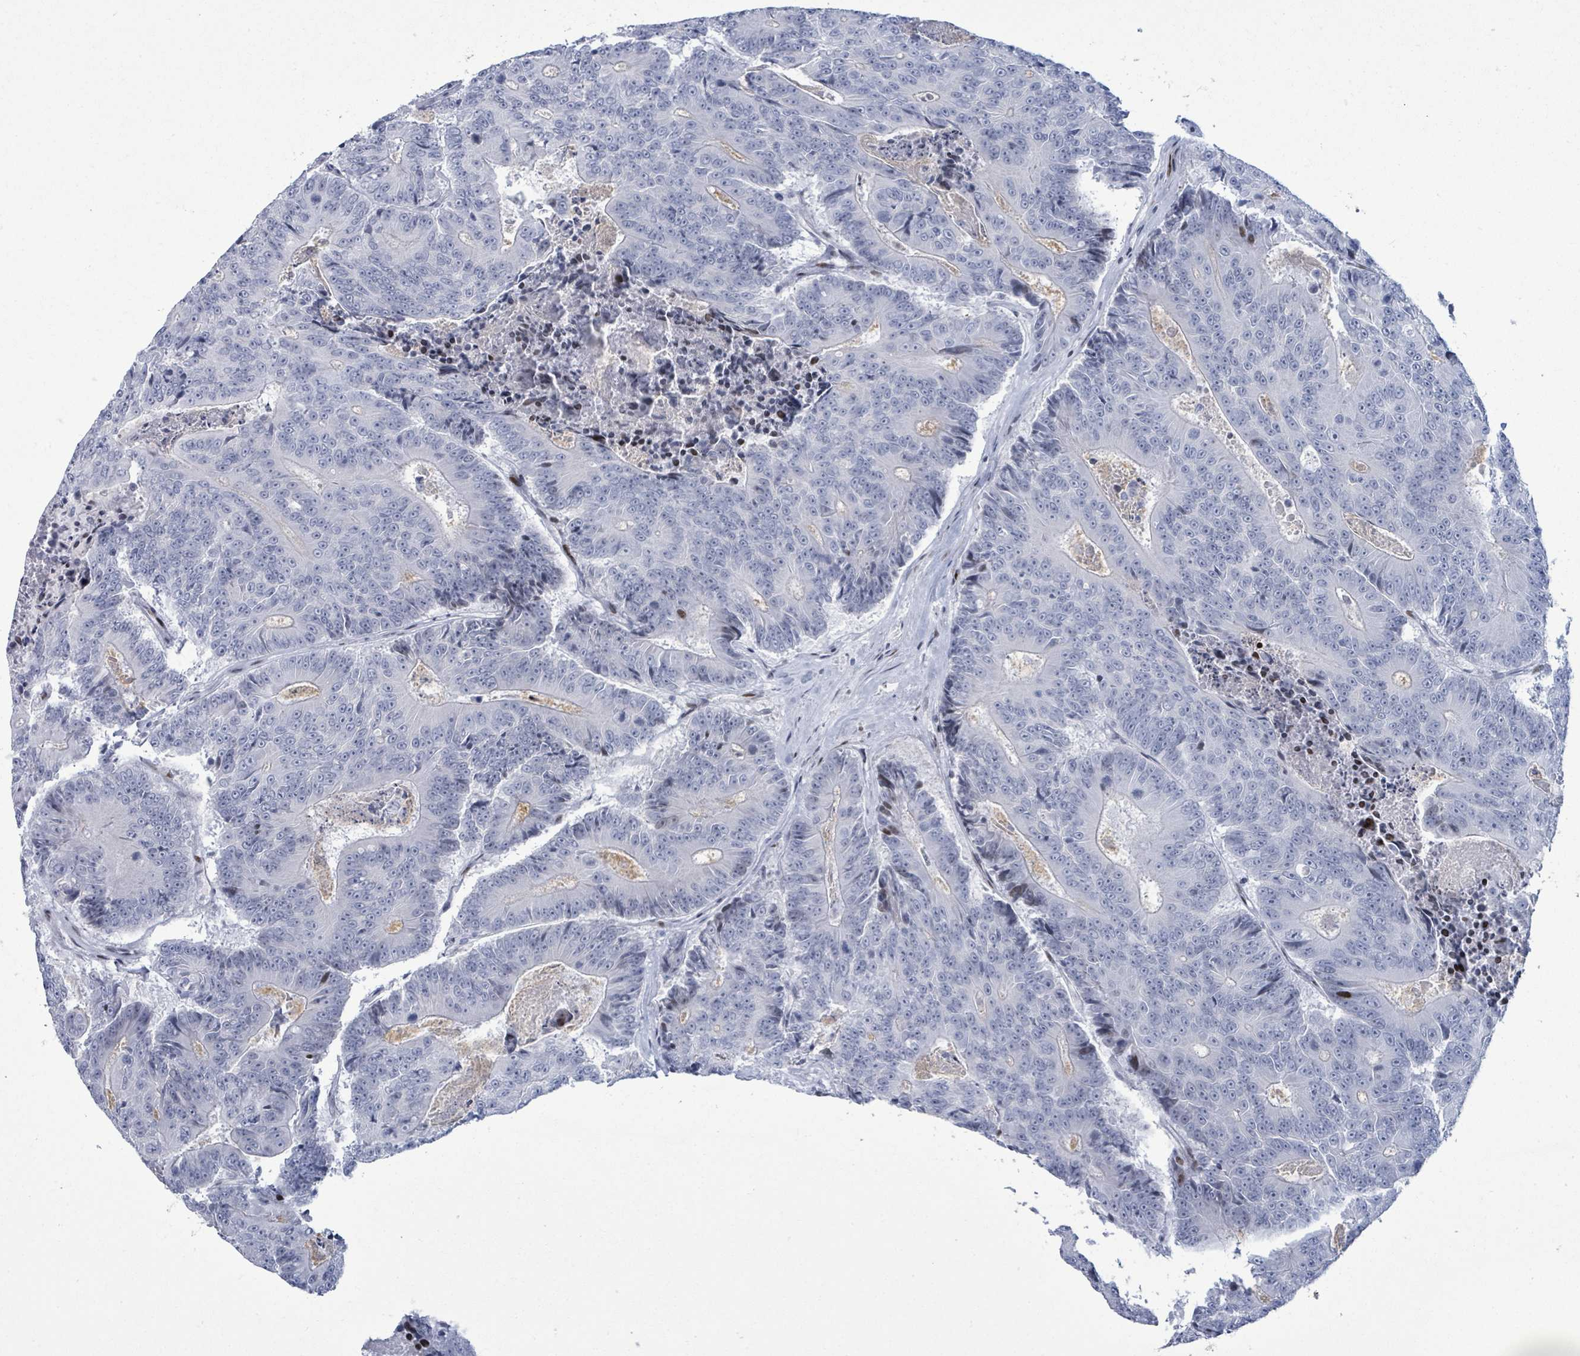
{"staining": {"intensity": "negative", "quantity": "none", "location": "none"}, "tissue": "colorectal cancer", "cell_type": "Tumor cells", "image_type": "cancer", "snomed": [{"axis": "morphology", "description": "Adenocarcinoma, NOS"}, {"axis": "topography", "description": "Colon"}], "caption": "The histopathology image demonstrates no significant staining in tumor cells of adenocarcinoma (colorectal).", "gene": "MALL", "patient": {"sex": "male", "age": 83}}